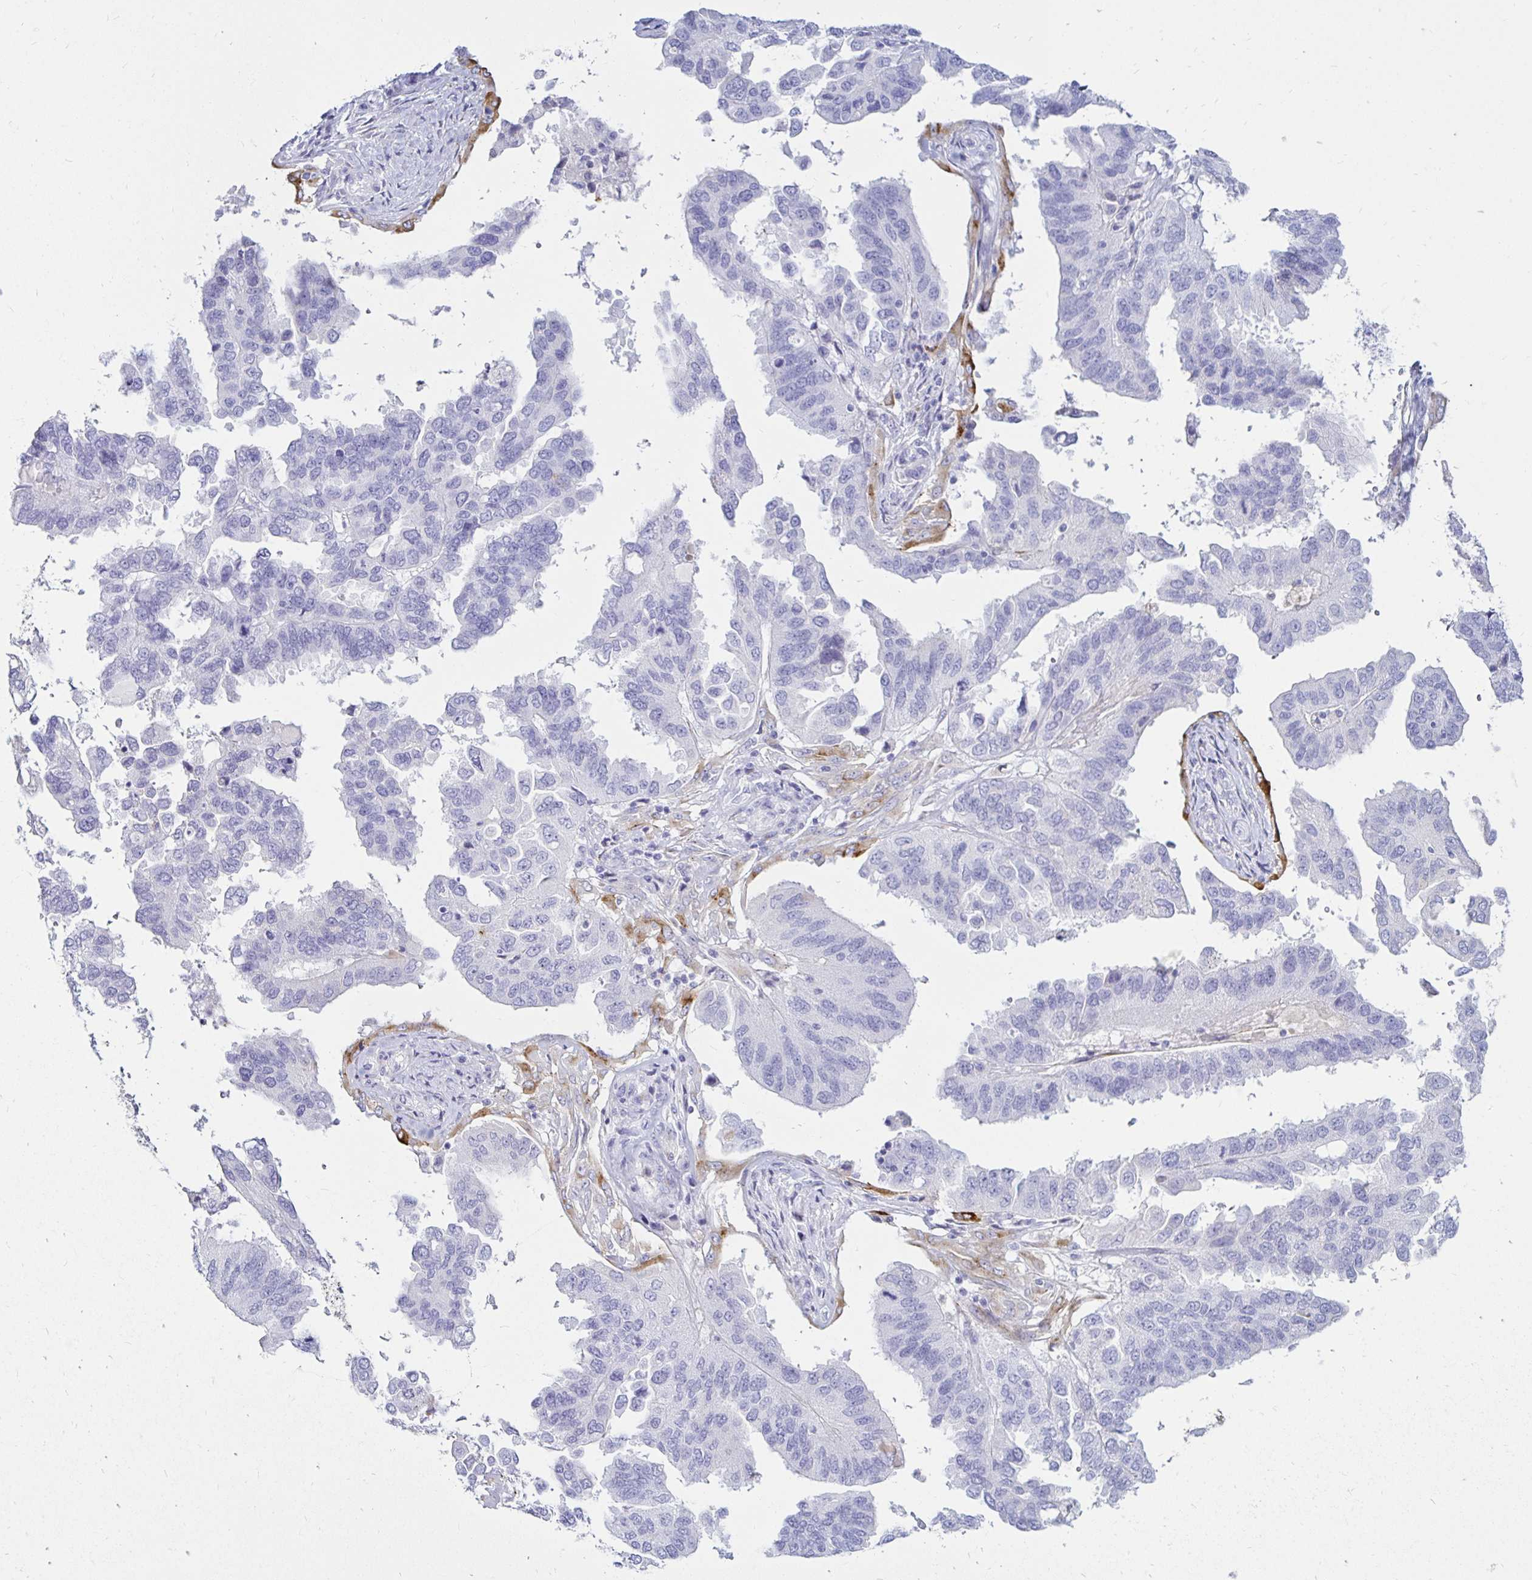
{"staining": {"intensity": "negative", "quantity": "none", "location": "none"}, "tissue": "ovarian cancer", "cell_type": "Tumor cells", "image_type": "cancer", "snomed": [{"axis": "morphology", "description": "Cystadenocarcinoma, serous, NOS"}, {"axis": "topography", "description": "Ovary"}], "caption": "IHC of human ovarian cancer reveals no expression in tumor cells.", "gene": "TIMP1", "patient": {"sex": "female", "age": 79}}